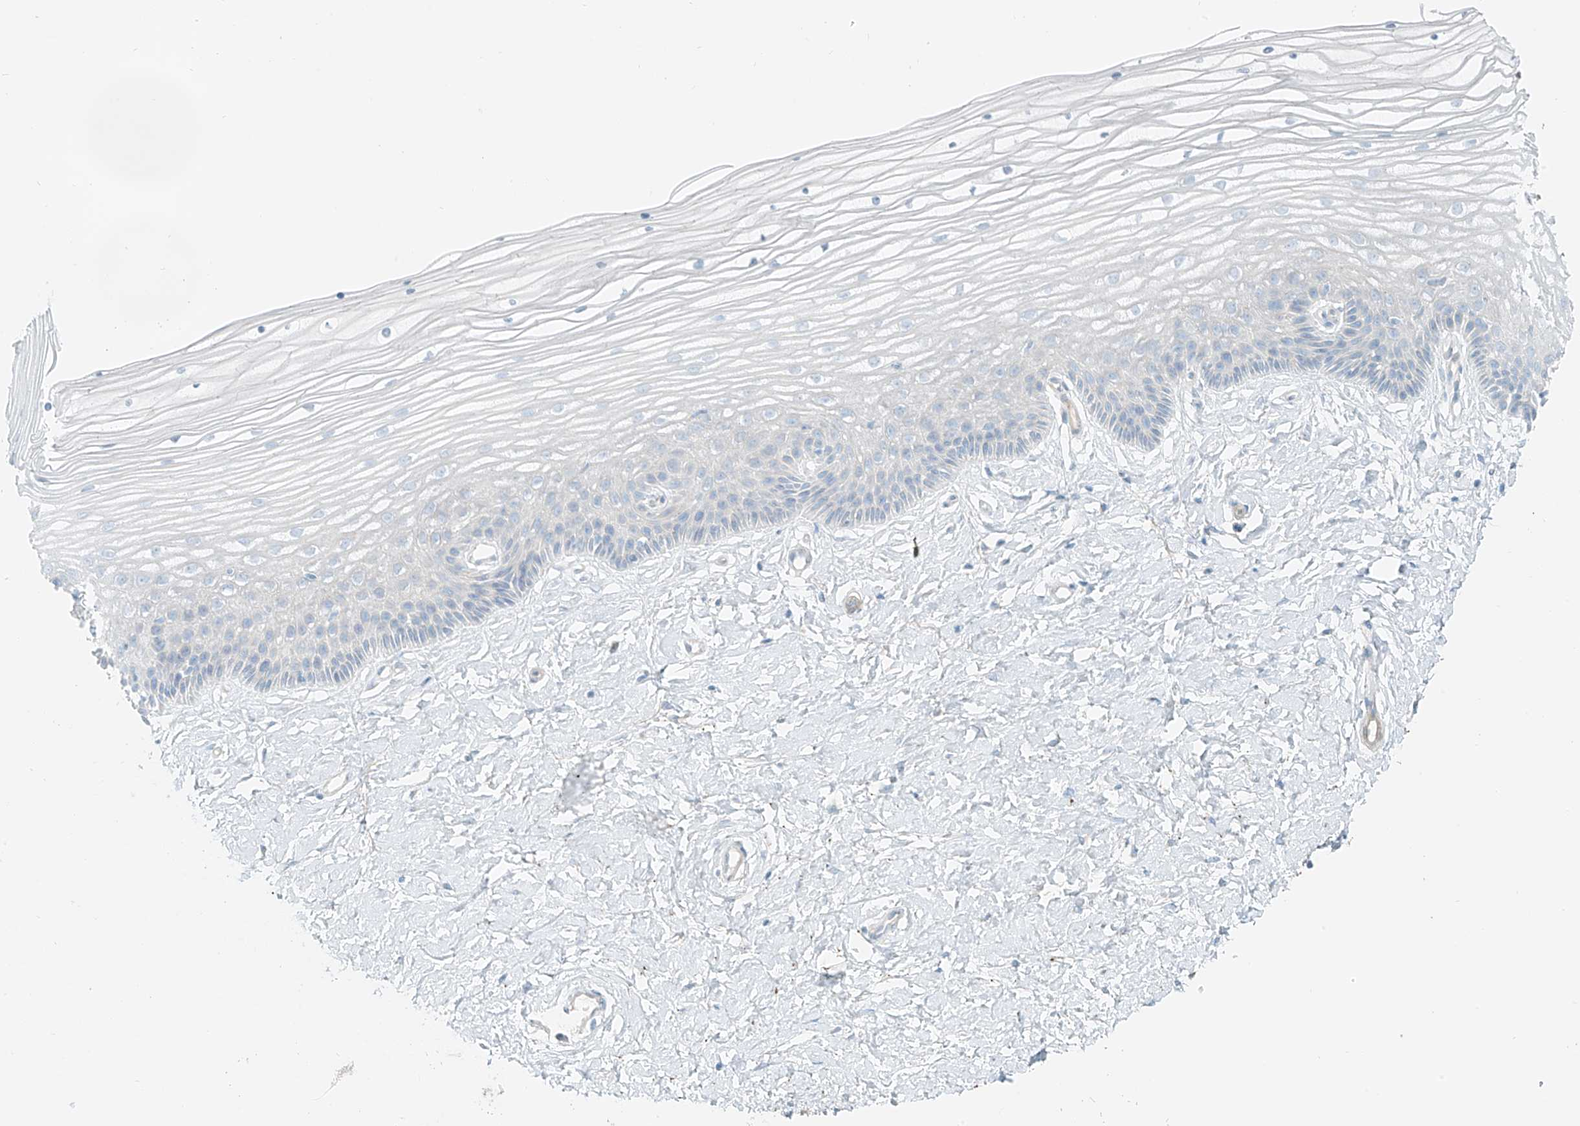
{"staining": {"intensity": "negative", "quantity": "none", "location": "none"}, "tissue": "vagina", "cell_type": "Squamous epithelial cells", "image_type": "normal", "snomed": [{"axis": "morphology", "description": "Normal tissue, NOS"}, {"axis": "topography", "description": "Vagina"}, {"axis": "topography", "description": "Cervix"}], "caption": "Immunohistochemistry of benign human vagina displays no staining in squamous epithelial cells. (DAB (3,3'-diaminobenzidine) immunohistochemistry (IHC), high magnification).", "gene": "SMCP", "patient": {"sex": "female", "age": 40}}